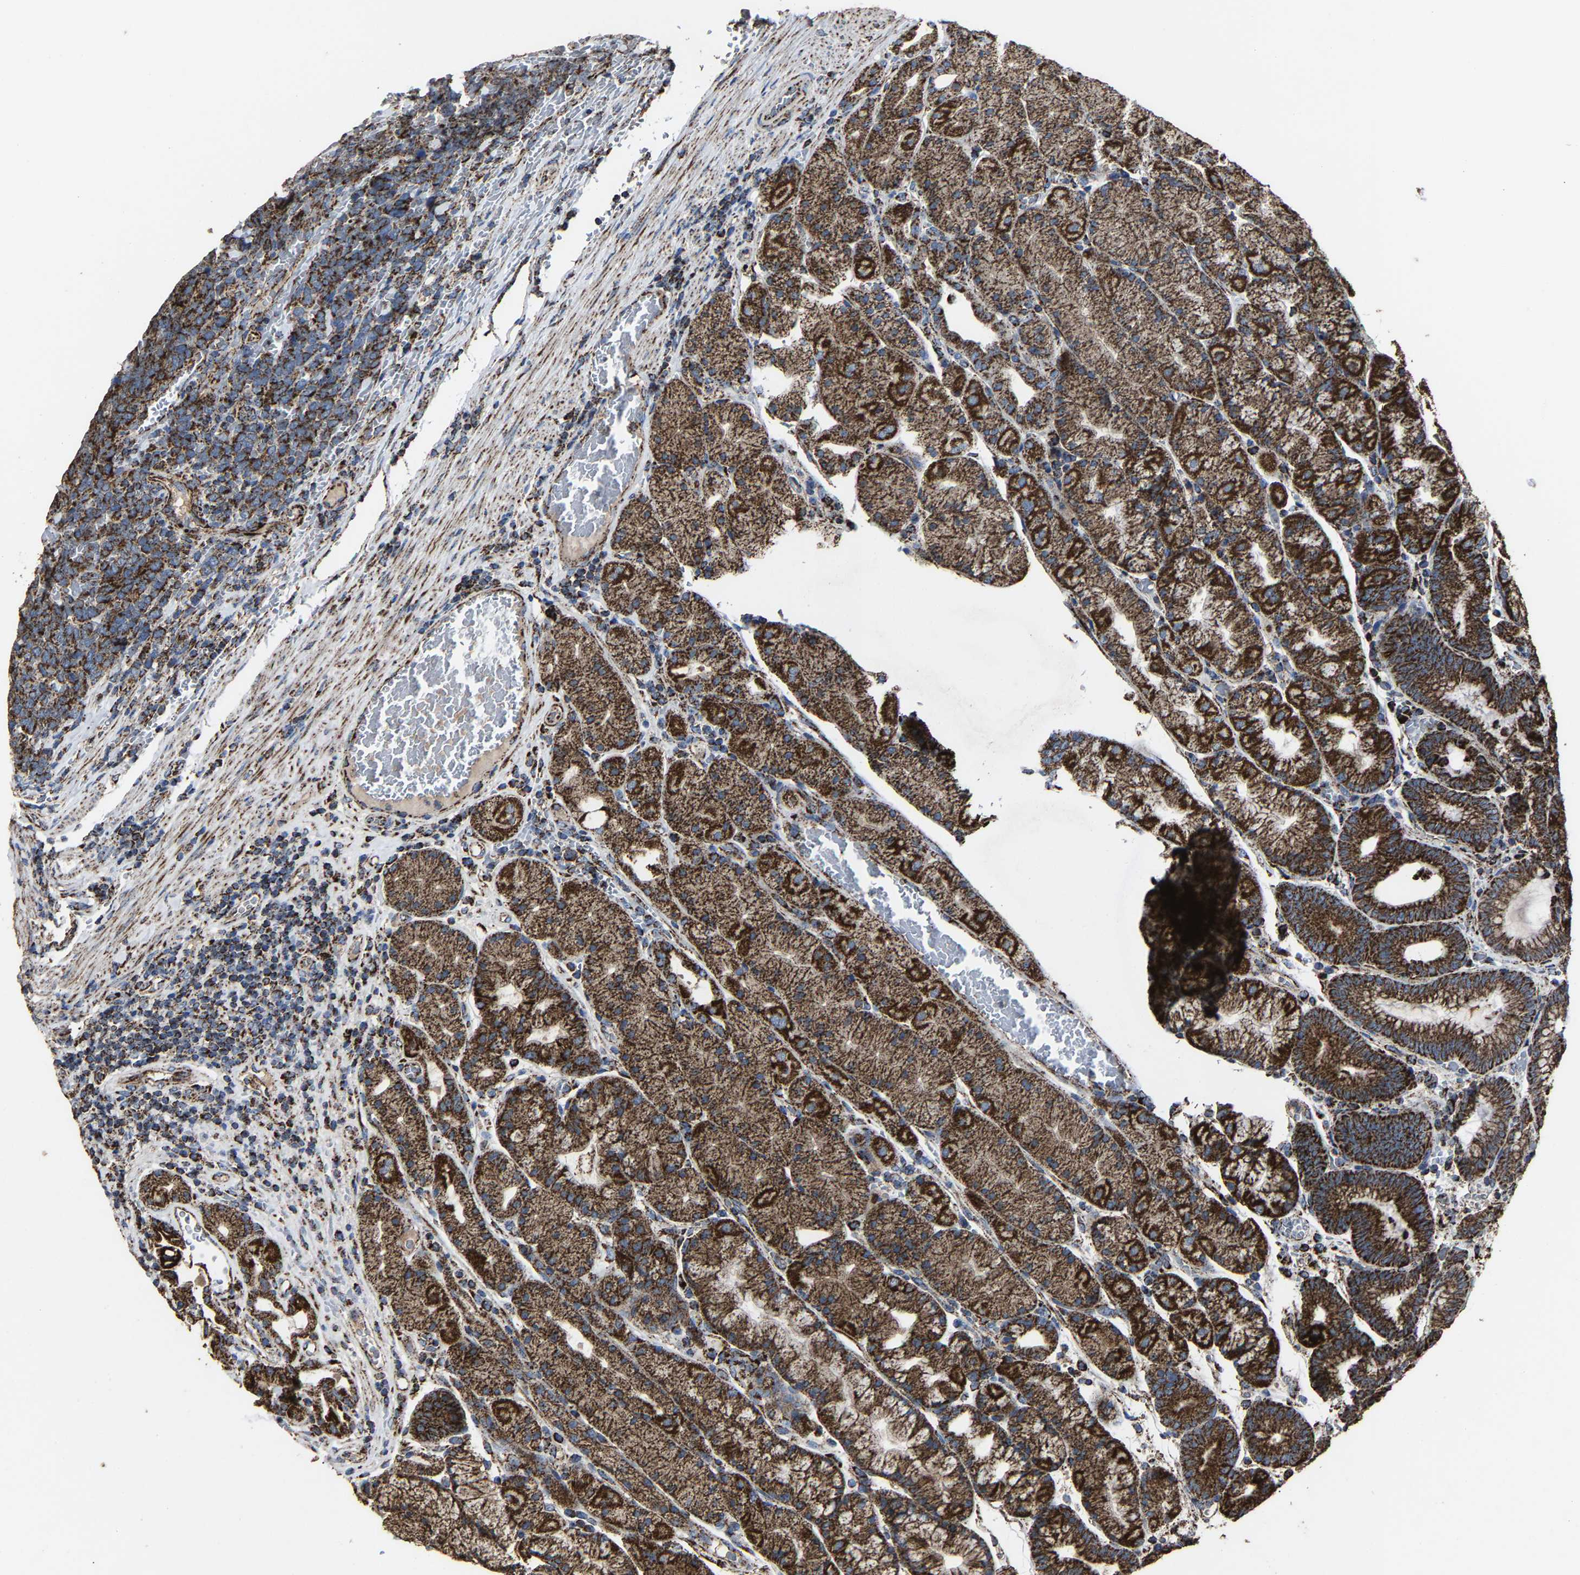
{"staining": {"intensity": "strong", "quantity": ">75%", "location": "cytoplasmic/membranous"}, "tissue": "stomach", "cell_type": "Glandular cells", "image_type": "normal", "snomed": [{"axis": "morphology", "description": "Normal tissue, NOS"}, {"axis": "morphology", "description": "Carcinoid, malignant, NOS"}, {"axis": "topography", "description": "Stomach, upper"}], "caption": "Glandular cells reveal high levels of strong cytoplasmic/membranous expression in approximately >75% of cells in benign human stomach. (IHC, brightfield microscopy, high magnification).", "gene": "NDUFV3", "patient": {"sex": "male", "age": 39}}